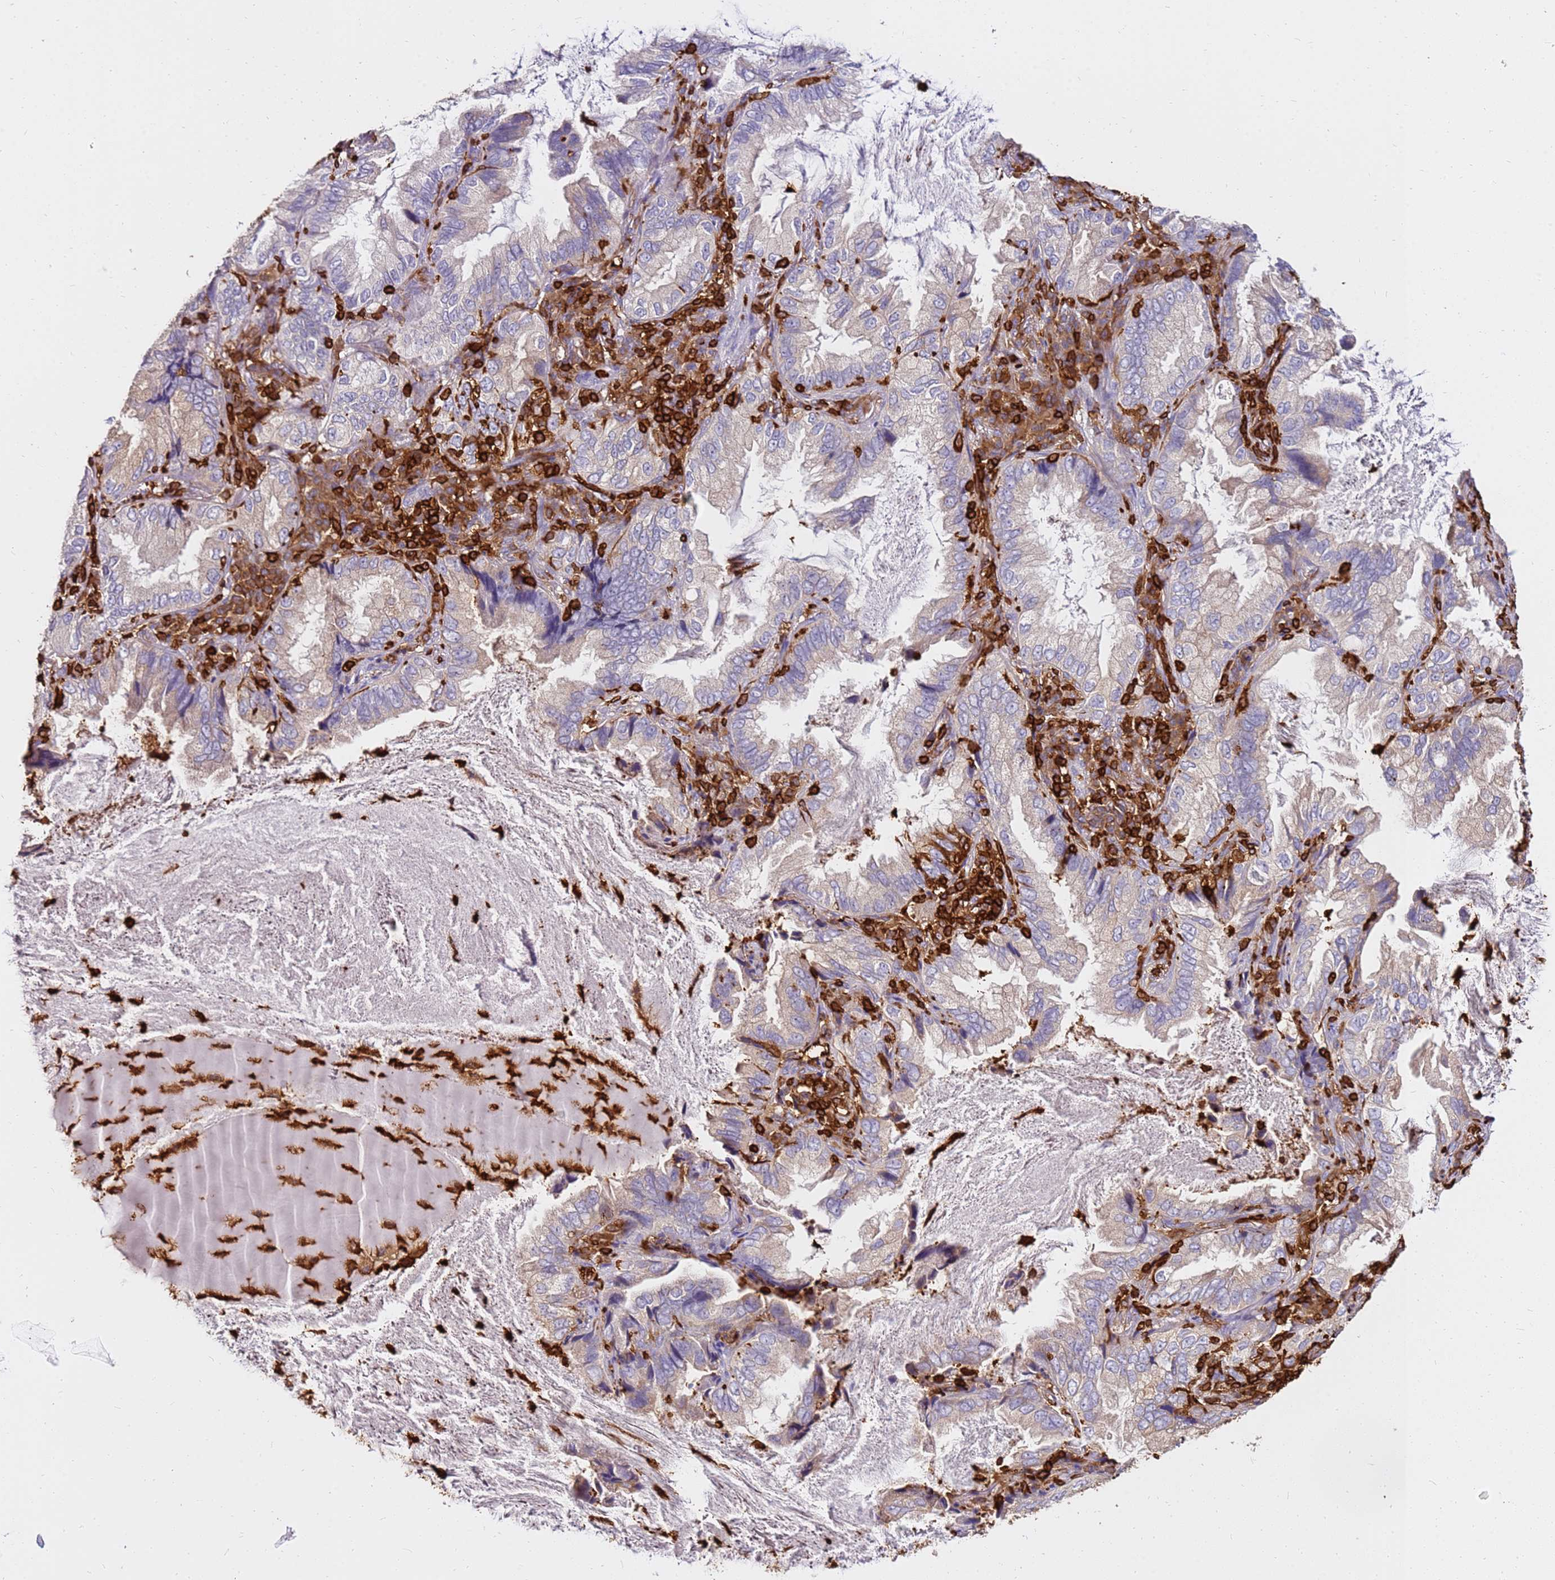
{"staining": {"intensity": "weak", "quantity": "<25%", "location": "cytoplasmic/membranous"}, "tissue": "lung cancer", "cell_type": "Tumor cells", "image_type": "cancer", "snomed": [{"axis": "morphology", "description": "Adenocarcinoma, NOS"}, {"axis": "topography", "description": "Lung"}], "caption": "Tumor cells show no significant staining in adenocarcinoma (lung).", "gene": "CORO1A", "patient": {"sex": "female", "age": 69}}